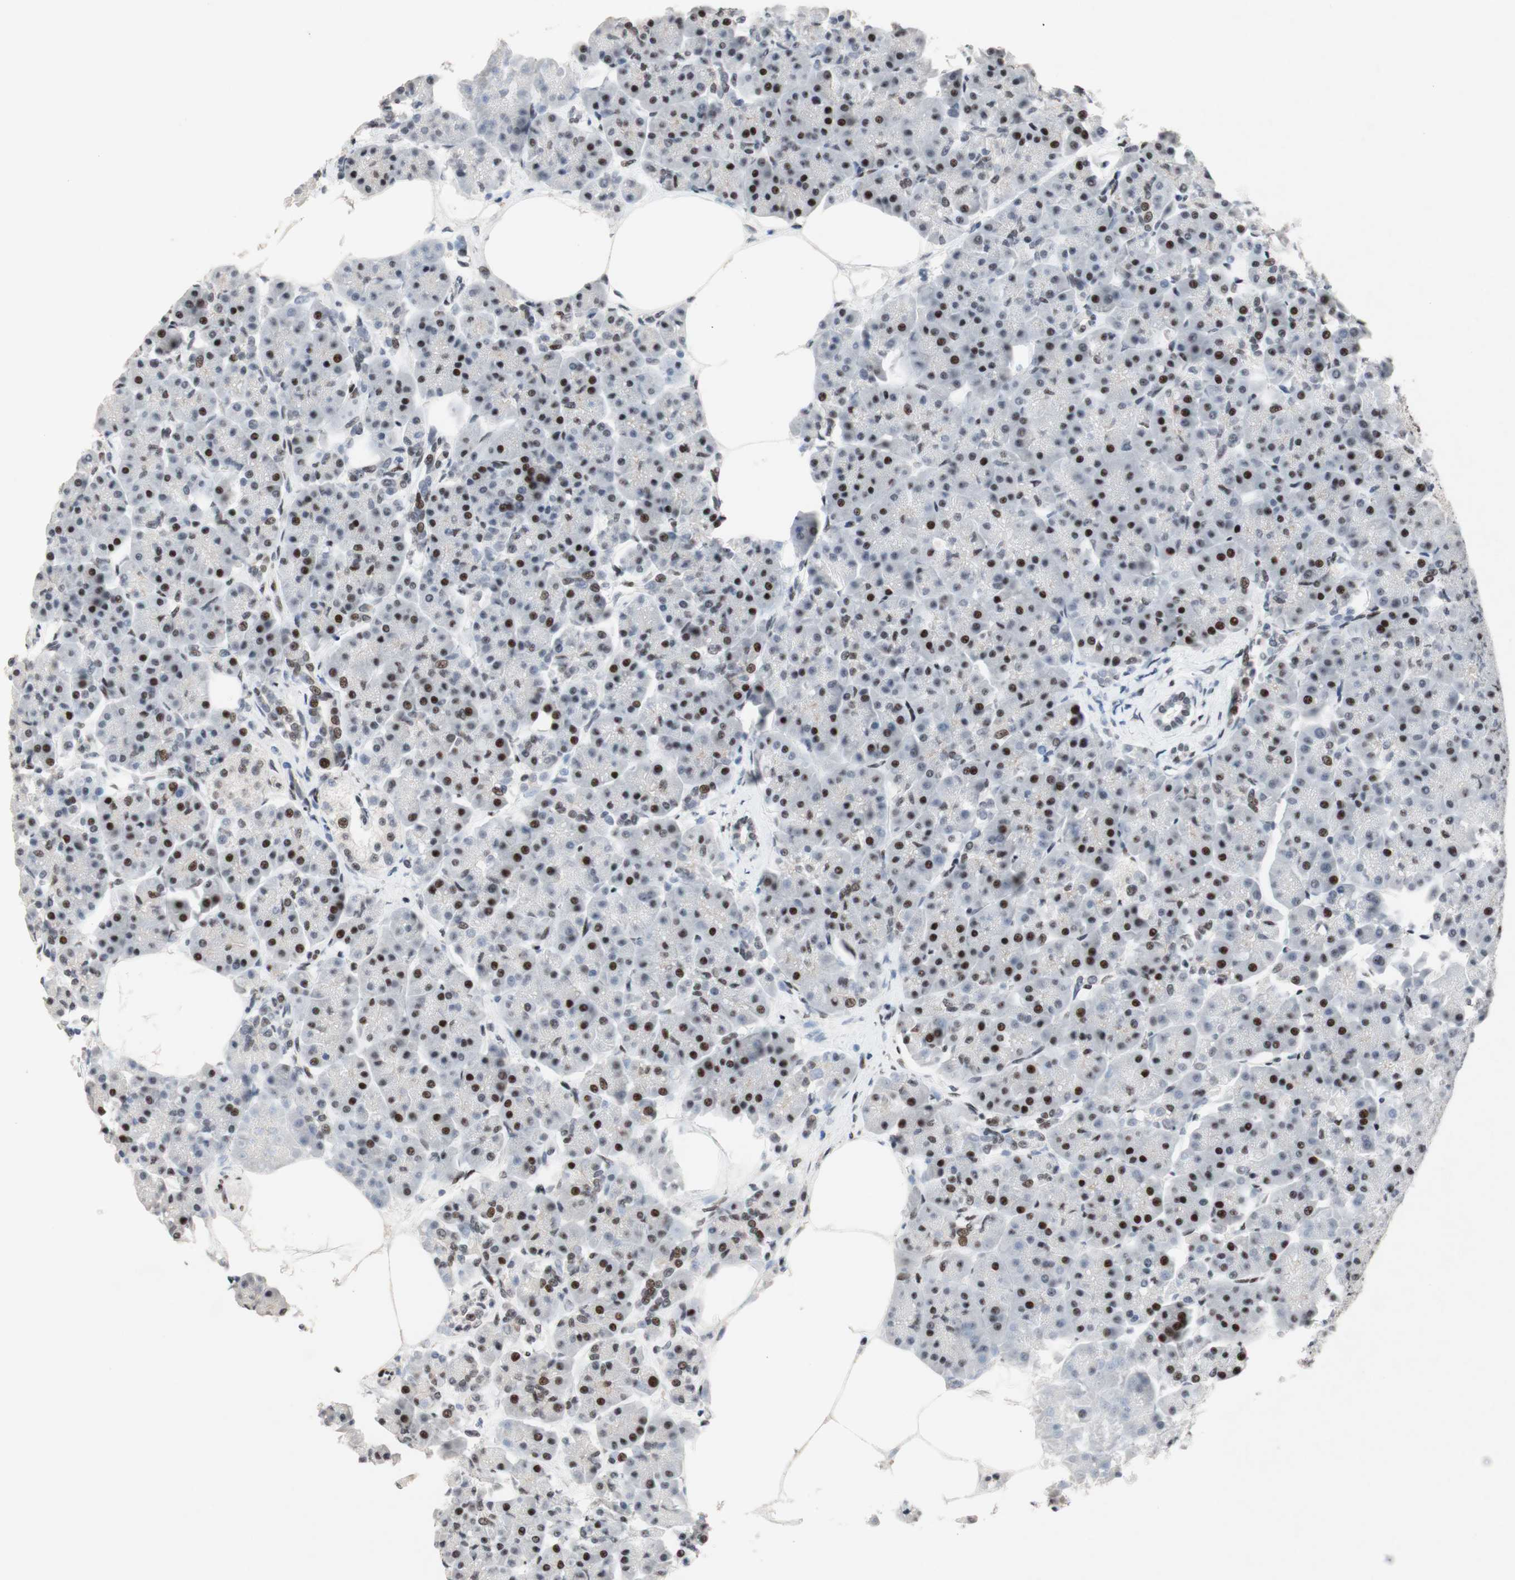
{"staining": {"intensity": "strong", "quantity": "25%-75%", "location": "nuclear"}, "tissue": "pancreas", "cell_type": "Exocrine glandular cells", "image_type": "normal", "snomed": [{"axis": "morphology", "description": "Normal tissue, NOS"}, {"axis": "topography", "description": "Pancreas"}], "caption": "DAB (3,3'-diaminobenzidine) immunohistochemical staining of normal pancreas demonstrates strong nuclear protein staining in approximately 25%-75% of exocrine glandular cells. The staining was performed using DAB (3,3'-diaminobenzidine), with brown indicating positive protein expression. Nuclei are stained blue with hematoxylin.", "gene": "TLE1", "patient": {"sex": "female", "age": 70}}